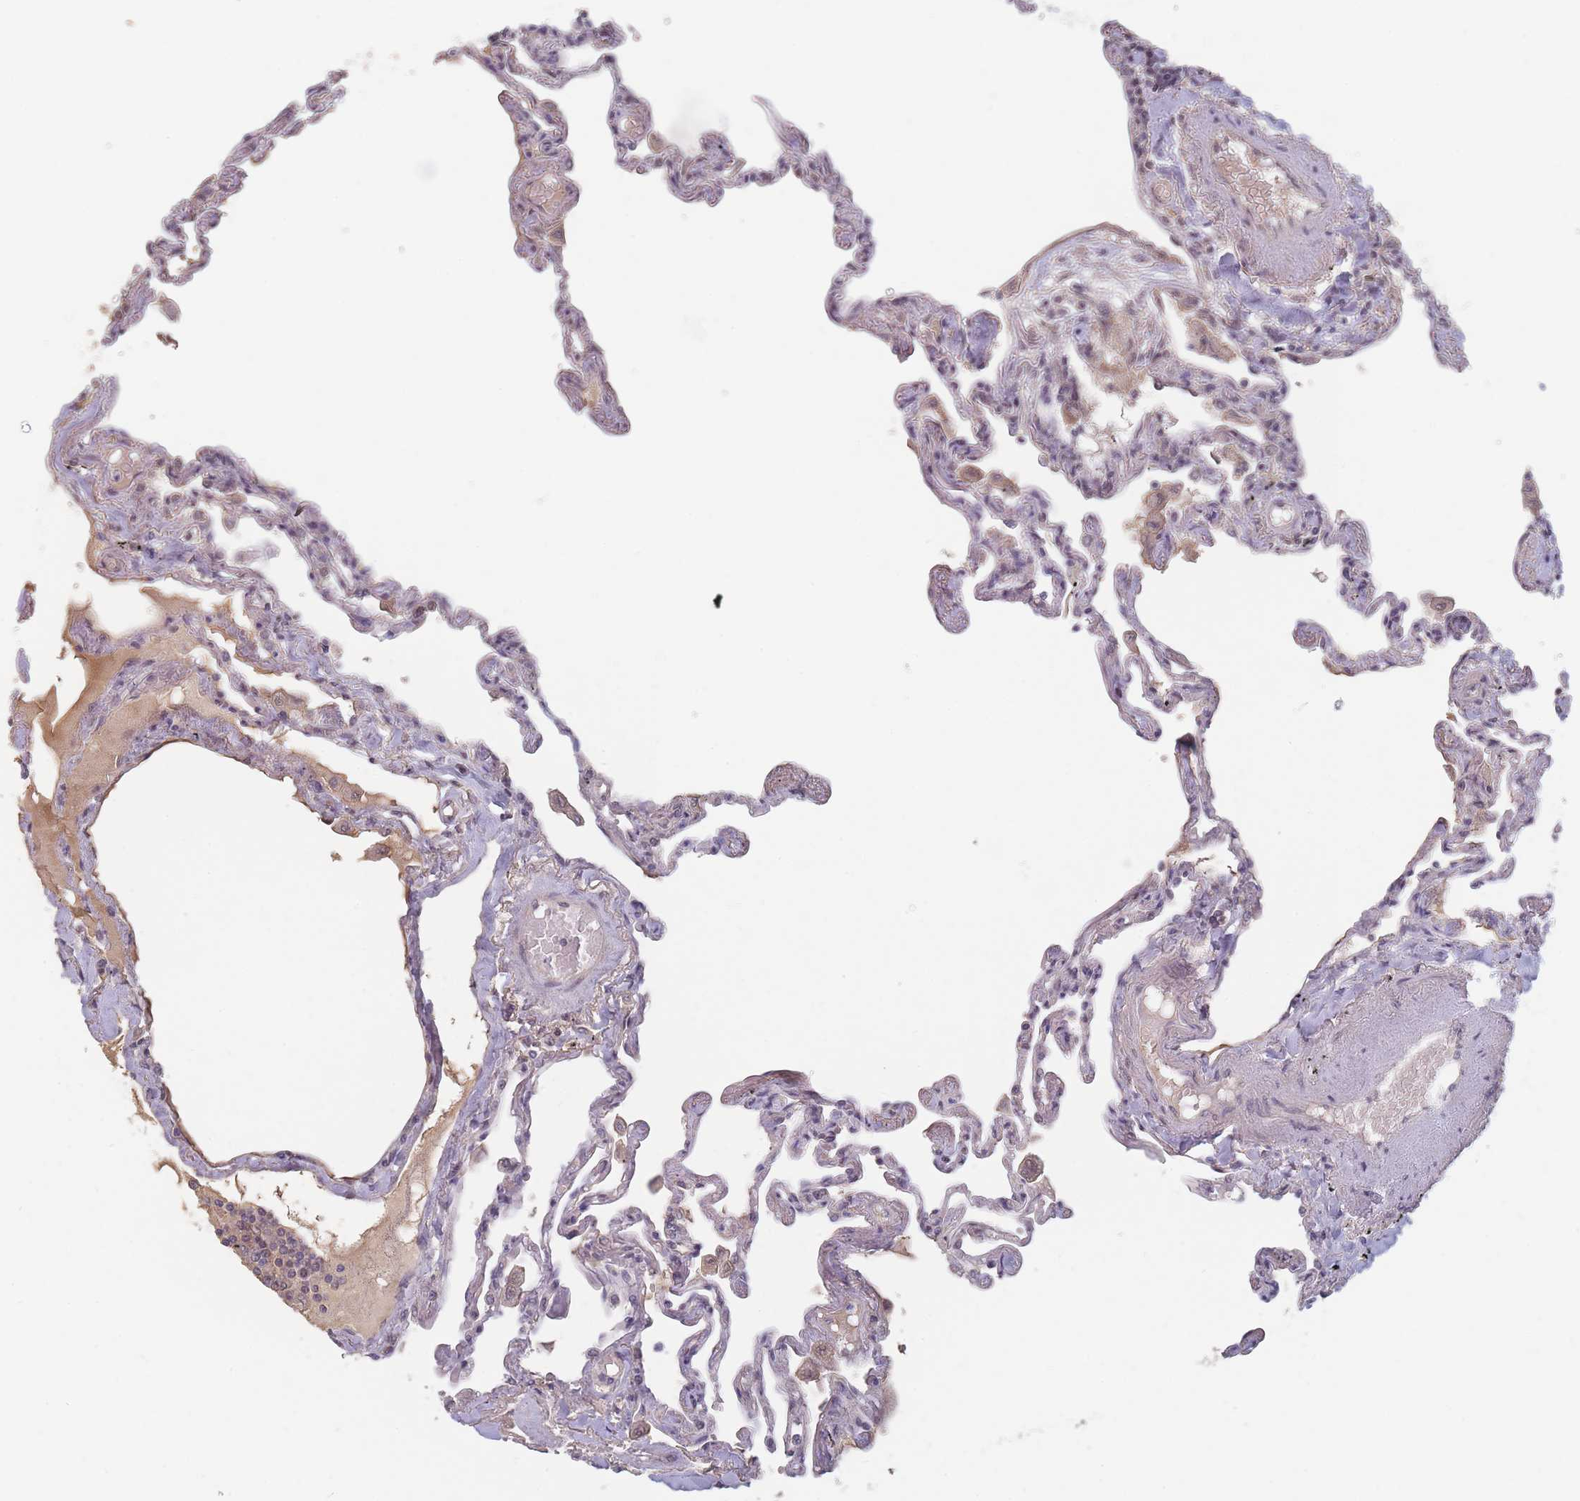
{"staining": {"intensity": "negative", "quantity": "none", "location": "none"}, "tissue": "lung", "cell_type": "Alveolar cells", "image_type": "normal", "snomed": [{"axis": "morphology", "description": "Normal tissue, NOS"}, {"axis": "topography", "description": "Lung"}], "caption": "Immunohistochemistry (IHC) image of unremarkable lung: human lung stained with DAB (3,3'-diaminobenzidine) displays no significant protein positivity in alveolar cells. The staining is performed using DAB brown chromogen with nuclei counter-stained in using hematoxylin.", "gene": "ANKRD10", "patient": {"sex": "female", "age": 67}}